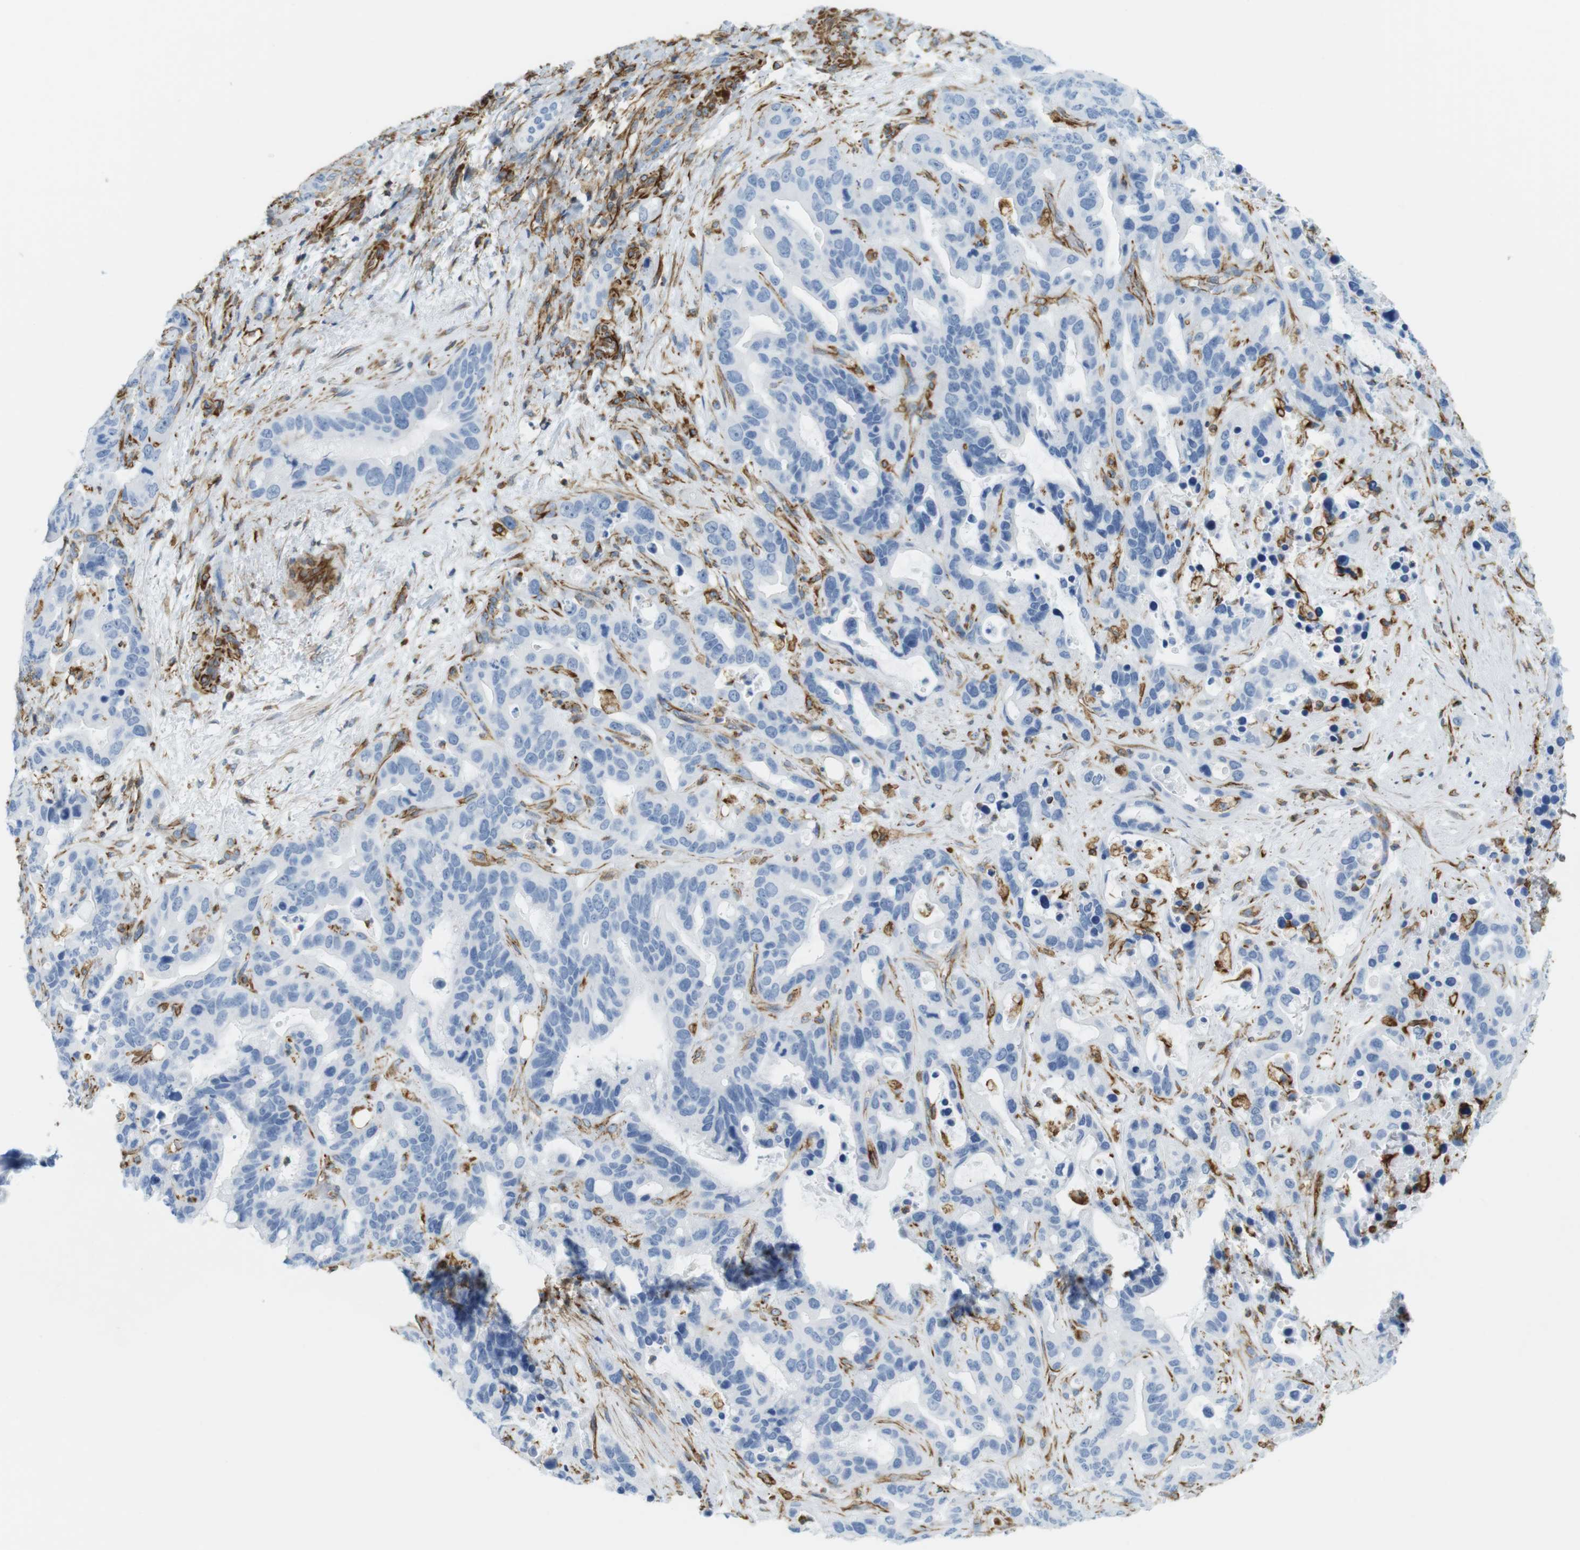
{"staining": {"intensity": "negative", "quantity": "none", "location": "none"}, "tissue": "liver cancer", "cell_type": "Tumor cells", "image_type": "cancer", "snomed": [{"axis": "morphology", "description": "Cholangiocarcinoma"}, {"axis": "topography", "description": "Liver"}], "caption": "The immunohistochemistry (IHC) histopathology image has no significant expression in tumor cells of cholangiocarcinoma (liver) tissue.", "gene": "MS4A10", "patient": {"sex": "female", "age": 65}}